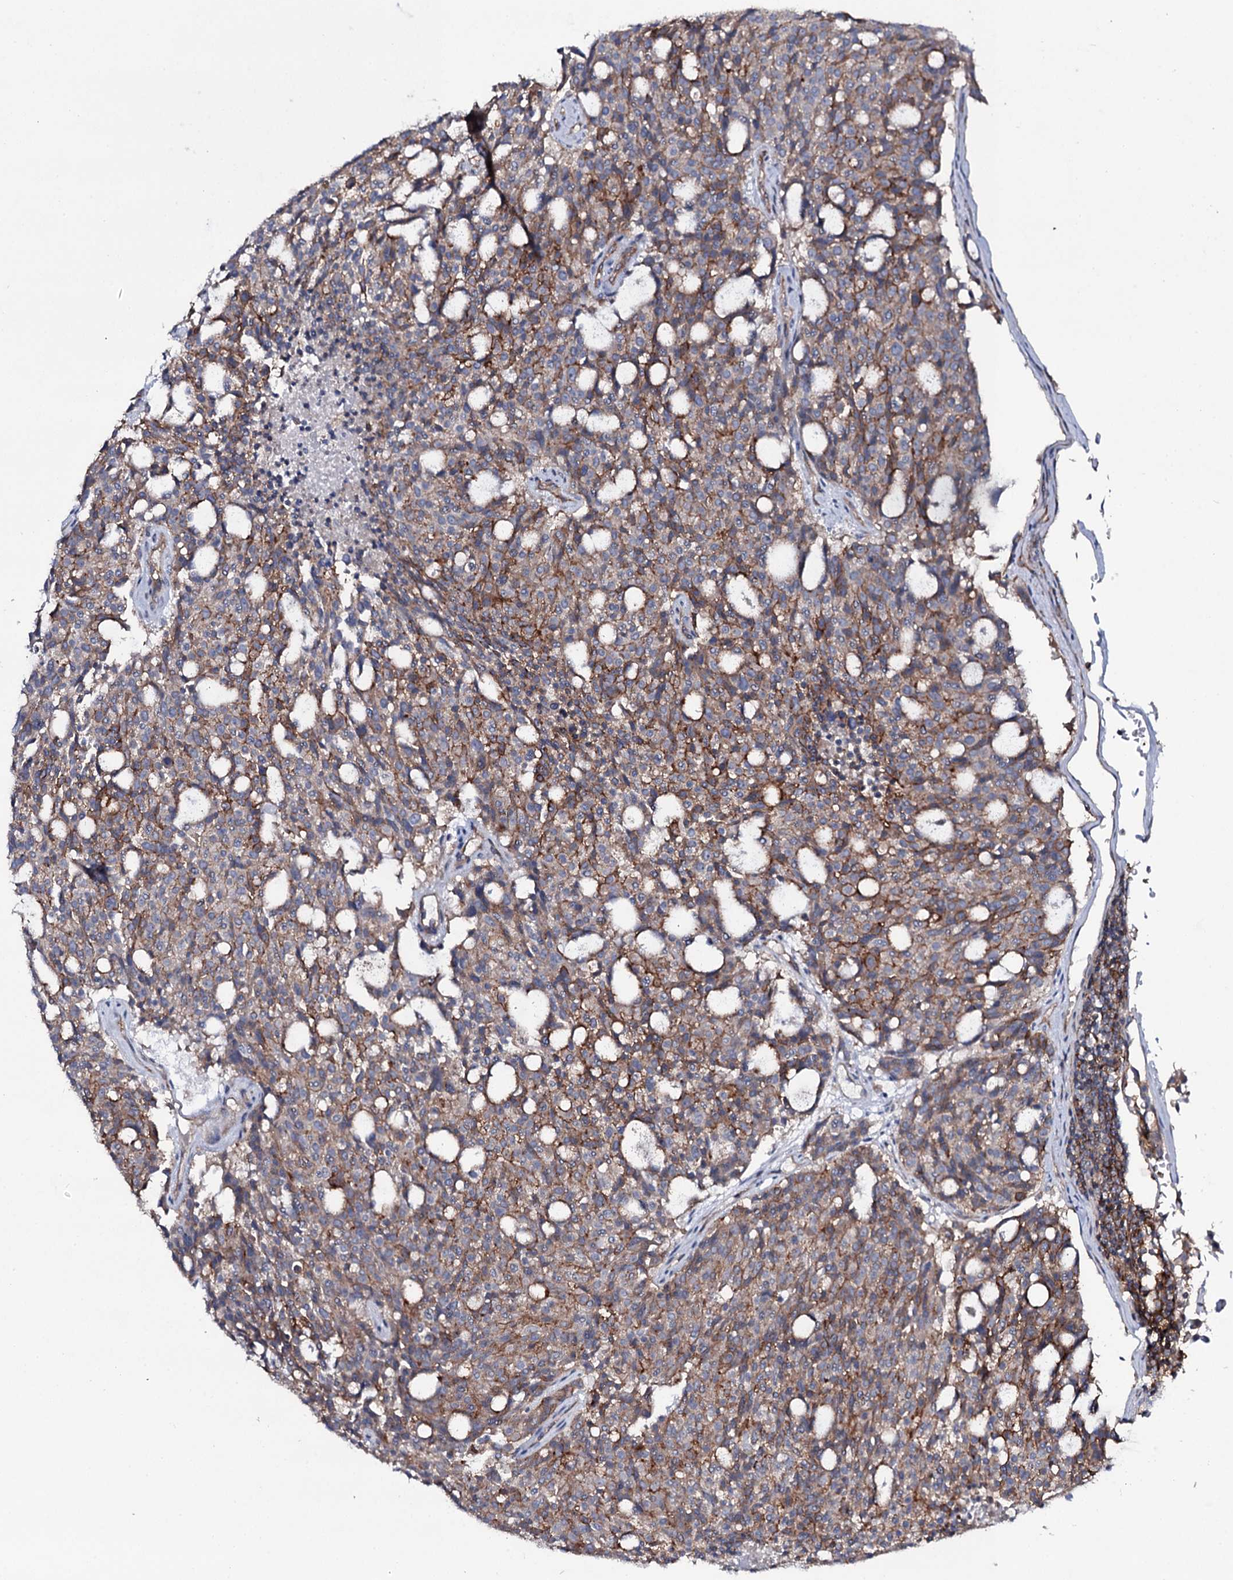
{"staining": {"intensity": "weak", "quantity": "25%-75%", "location": "cytoplasmic/membranous"}, "tissue": "carcinoid", "cell_type": "Tumor cells", "image_type": "cancer", "snomed": [{"axis": "morphology", "description": "Carcinoid, malignant, NOS"}, {"axis": "topography", "description": "Pancreas"}], "caption": "Weak cytoplasmic/membranous positivity for a protein is appreciated in approximately 25%-75% of tumor cells of malignant carcinoid using immunohistochemistry (IHC).", "gene": "SNAP23", "patient": {"sex": "female", "age": 54}}